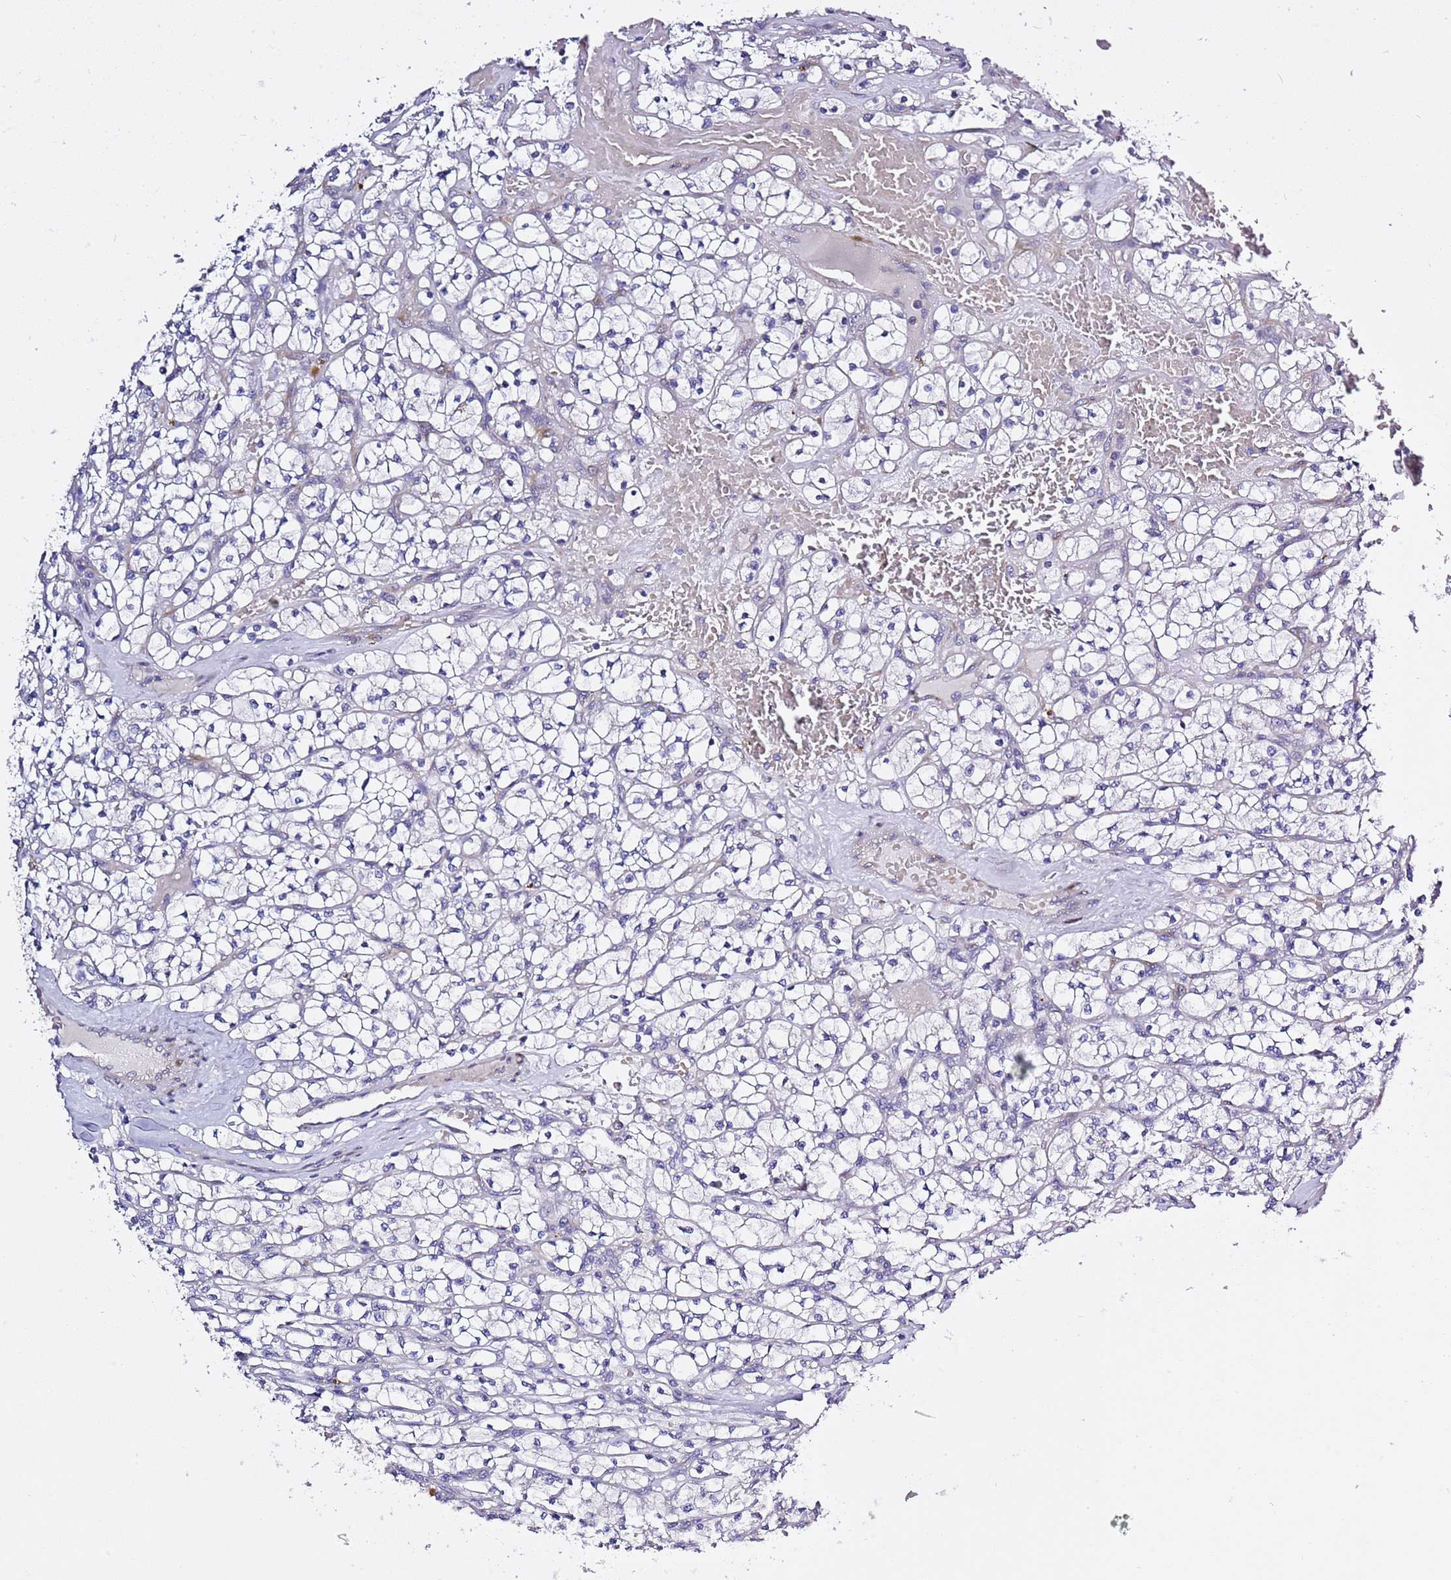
{"staining": {"intensity": "negative", "quantity": "none", "location": "none"}, "tissue": "renal cancer", "cell_type": "Tumor cells", "image_type": "cancer", "snomed": [{"axis": "morphology", "description": "Adenocarcinoma, NOS"}, {"axis": "topography", "description": "Kidney"}], "caption": "This is an immunohistochemistry (IHC) histopathology image of human adenocarcinoma (renal). There is no staining in tumor cells.", "gene": "RFK", "patient": {"sex": "female", "age": 64}}